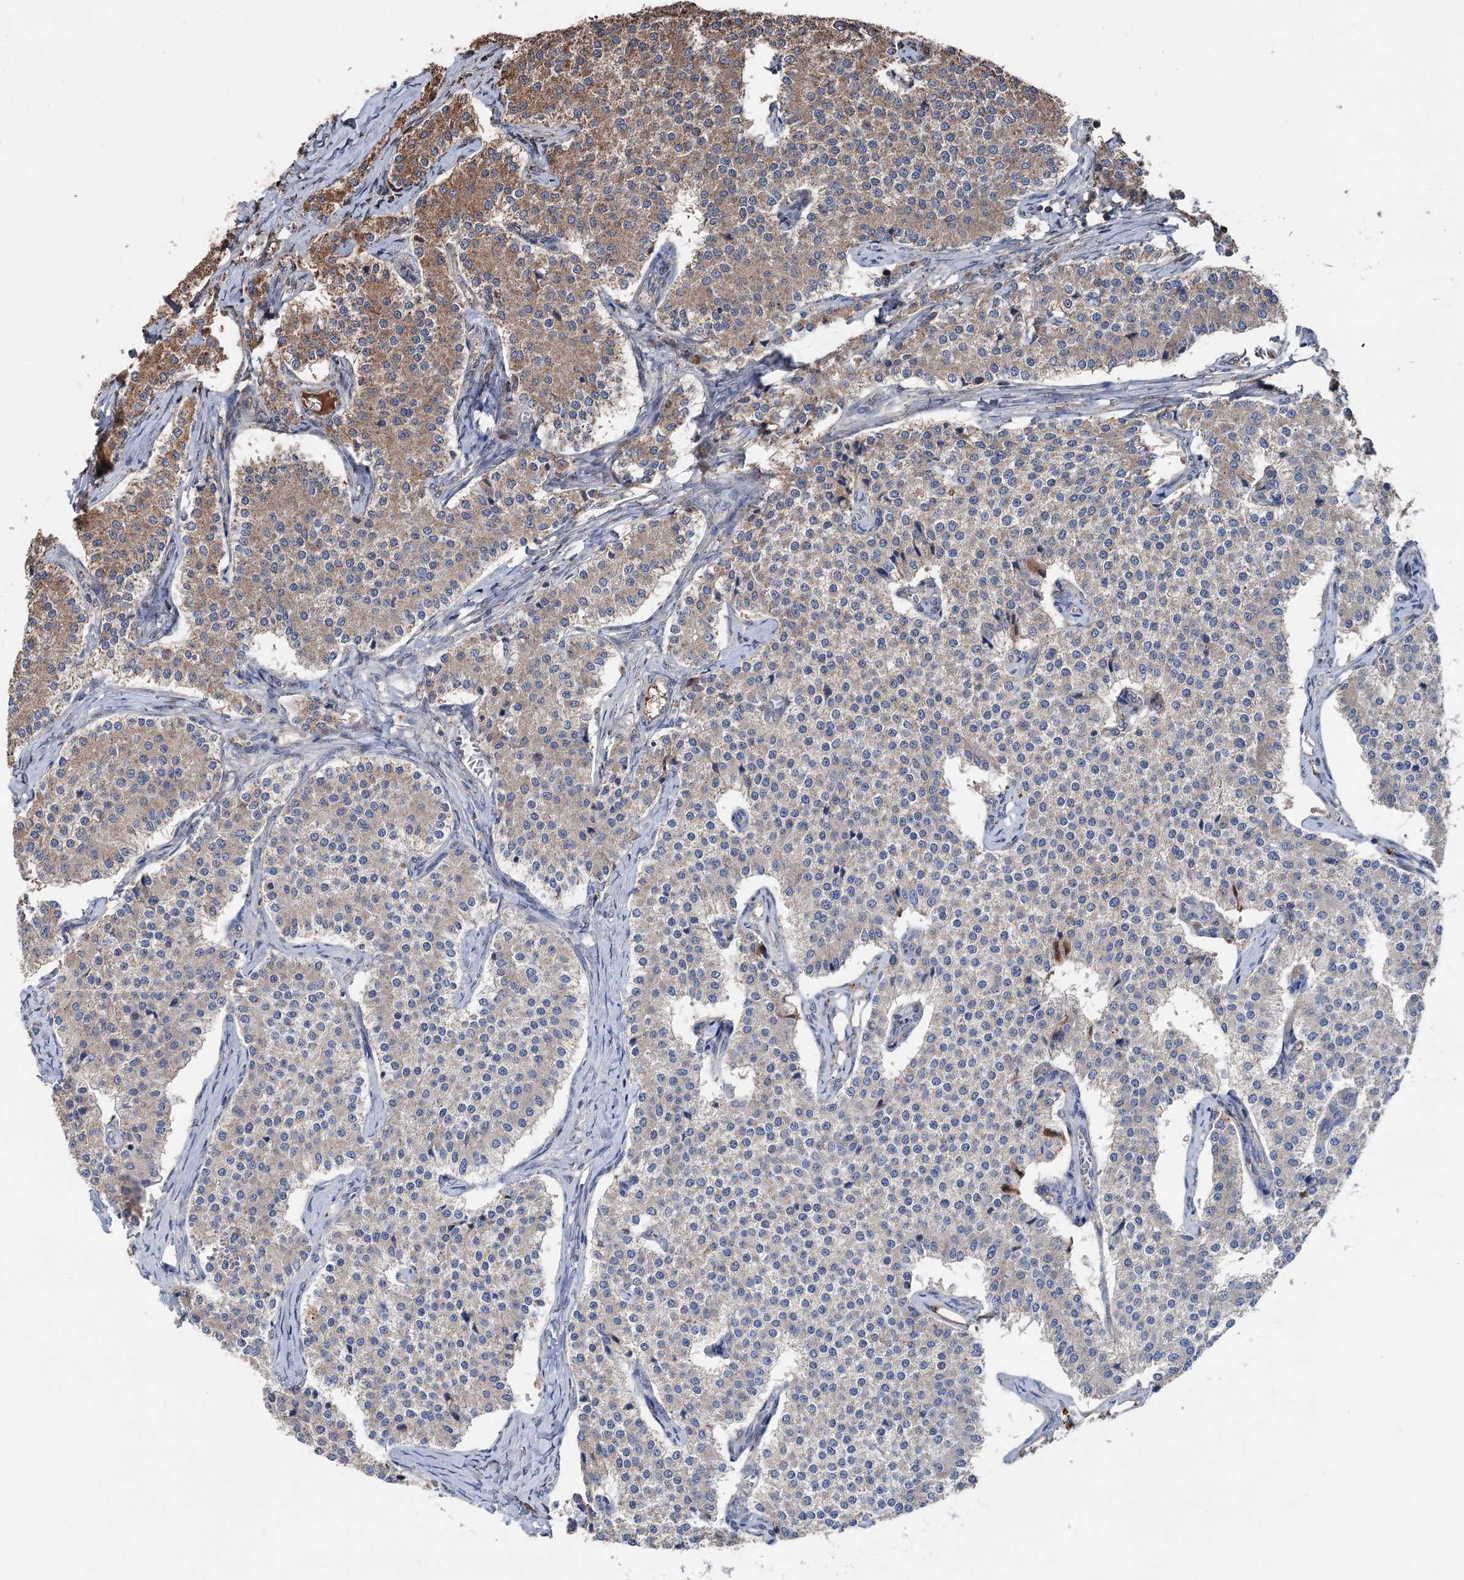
{"staining": {"intensity": "moderate", "quantity": "25%-75%", "location": "cytoplasmic/membranous"}, "tissue": "carcinoid", "cell_type": "Tumor cells", "image_type": "cancer", "snomed": [{"axis": "morphology", "description": "Carcinoid, malignant, NOS"}, {"axis": "topography", "description": "Colon"}], "caption": "This histopathology image demonstrates immunohistochemistry (IHC) staining of human malignant carcinoid, with medium moderate cytoplasmic/membranous staining in about 25%-75% of tumor cells.", "gene": "ARL13A", "patient": {"sex": "female", "age": 52}}